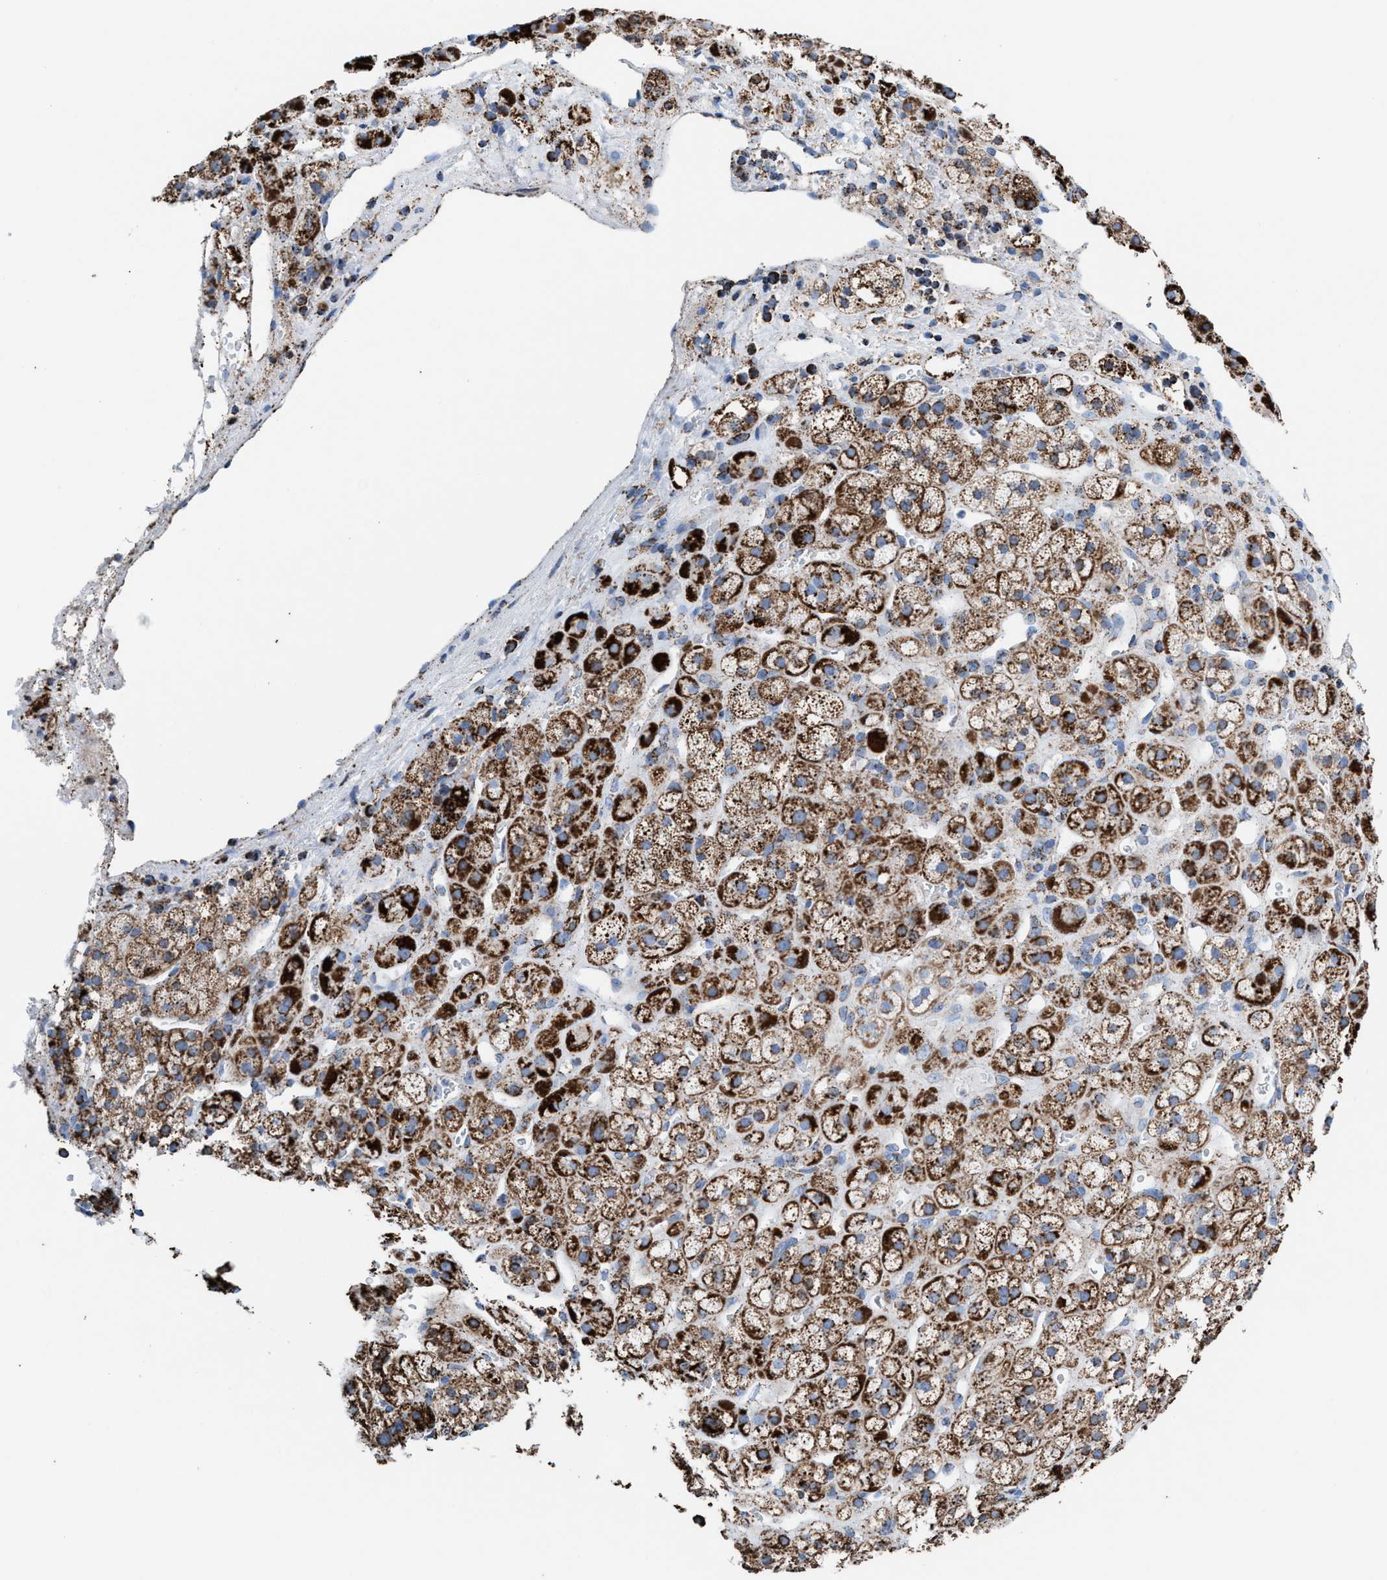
{"staining": {"intensity": "strong", "quantity": ">75%", "location": "cytoplasmic/membranous"}, "tissue": "adrenal gland", "cell_type": "Glandular cells", "image_type": "normal", "snomed": [{"axis": "morphology", "description": "Normal tissue, NOS"}, {"axis": "topography", "description": "Adrenal gland"}], "caption": "Adrenal gland stained with DAB IHC reveals high levels of strong cytoplasmic/membranous expression in approximately >75% of glandular cells.", "gene": "ECHS1", "patient": {"sex": "male", "age": 56}}